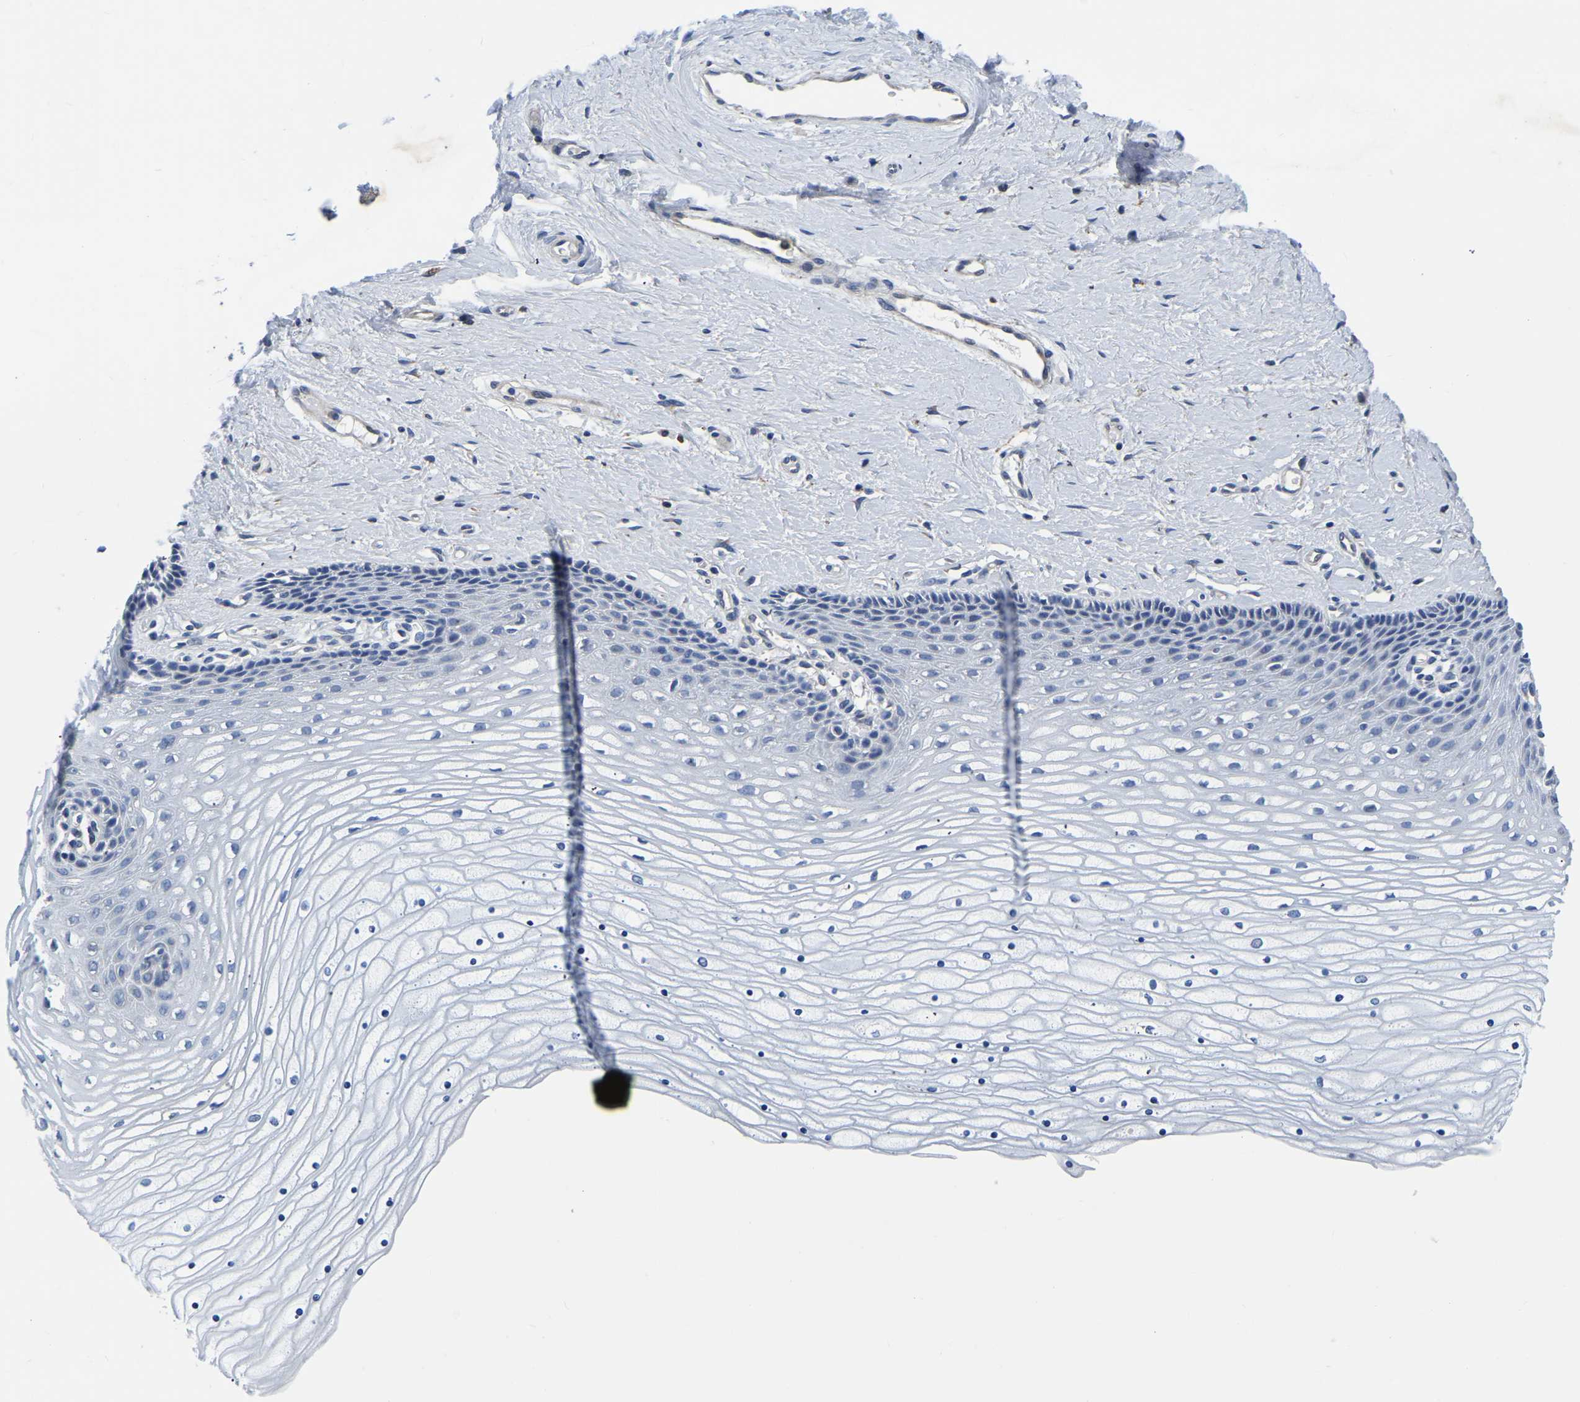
{"staining": {"intensity": "negative", "quantity": "none", "location": "none"}, "tissue": "cervix", "cell_type": "Glandular cells", "image_type": "normal", "snomed": [{"axis": "morphology", "description": "Normal tissue, NOS"}, {"axis": "topography", "description": "Cervix"}], "caption": "An IHC image of normal cervix is shown. There is no staining in glandular cells of cervix. (Stains: DAB immunohistochemistry with hematoxylin counter stain, Microscopy: brightfield microscopy at high magnification).", "gene": "PDLIM7", "patient": {"sex": "female", "age": 39}}